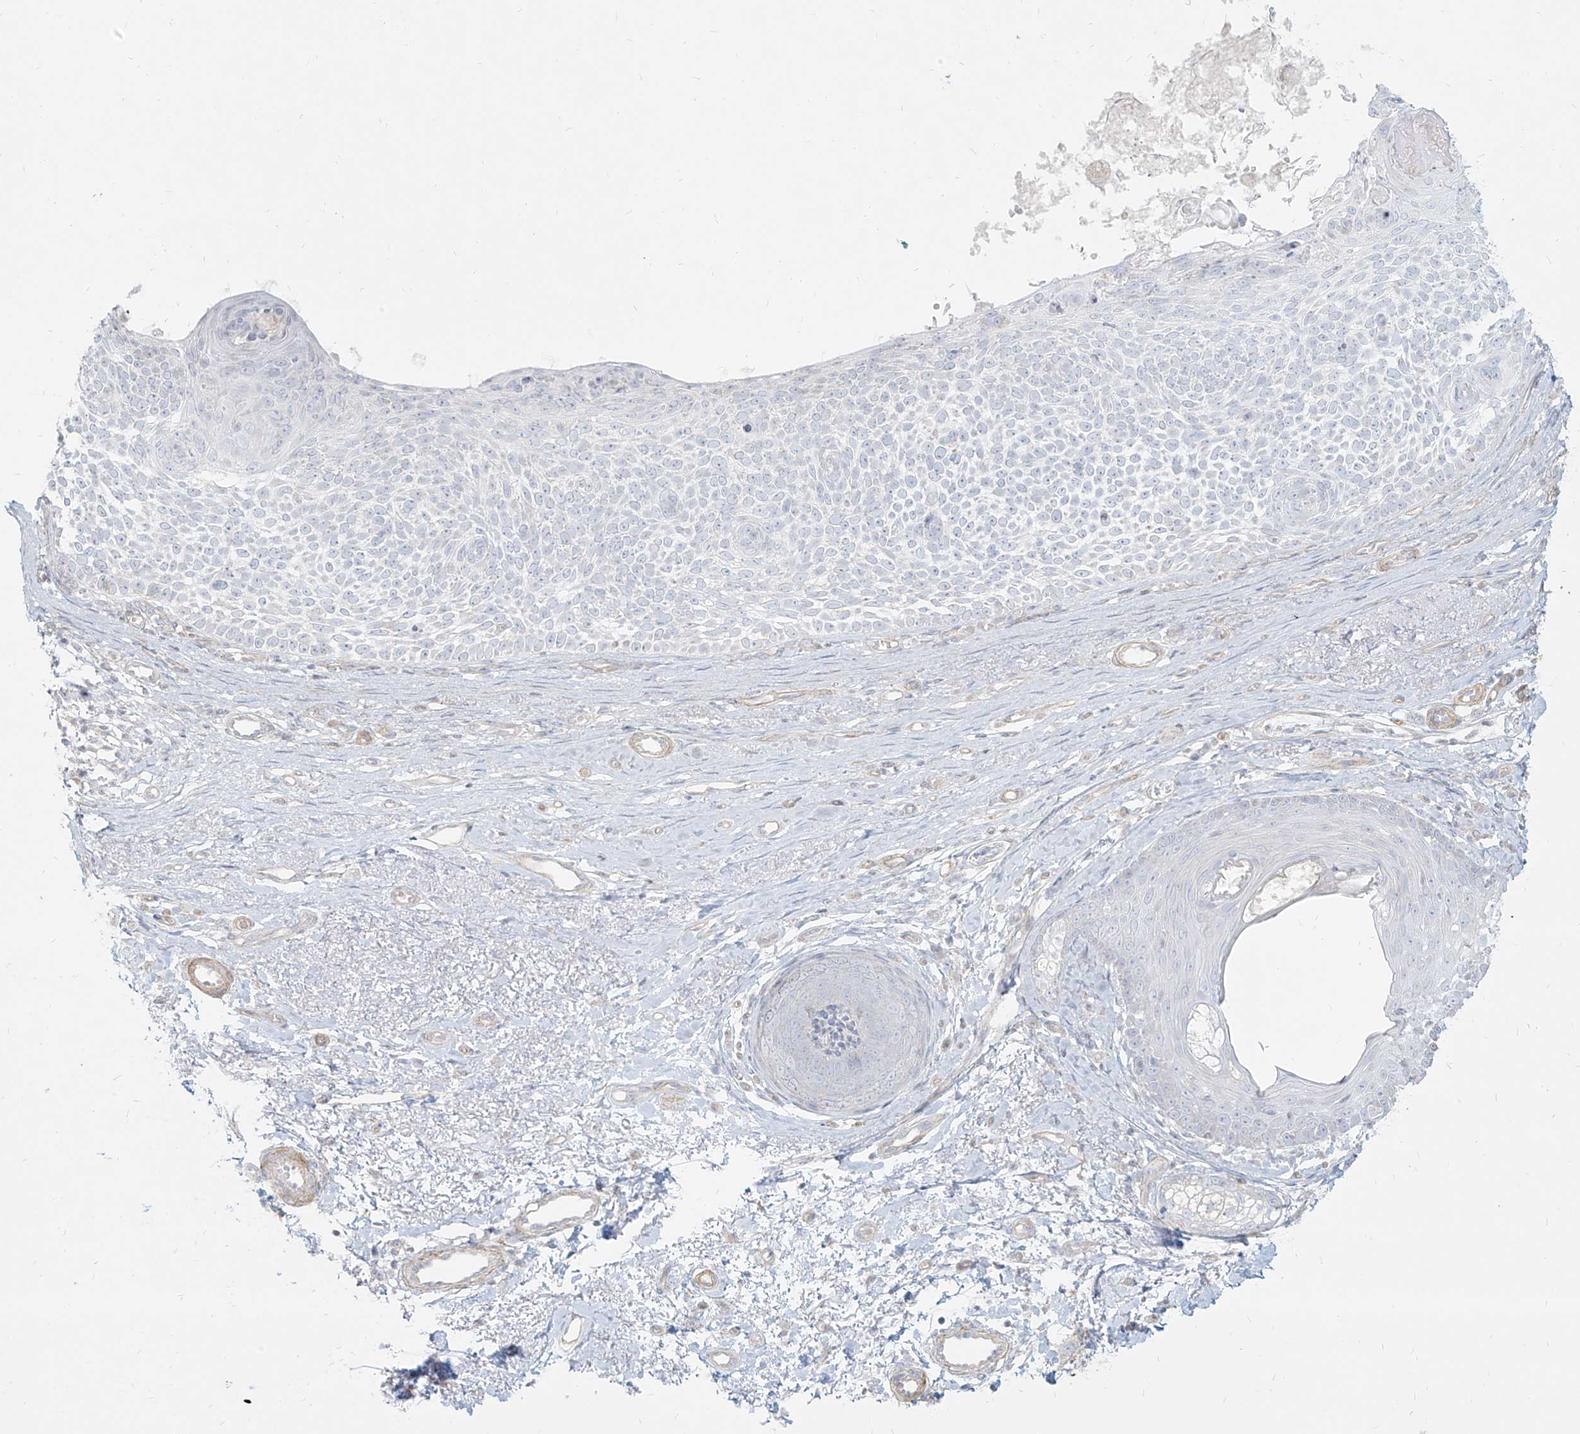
{"staining": {"intensity": "negative", "quantity": "none", "location": "none"}, "tissue": "skin cancer", "cell_type": "Tumor cells", "image_type": "cancer", "snomed": [{"axis": "morphology", "description": "Basal cell carcinoma"}, {"axis": "topography", "description": "Skin"}], "caption": "Immunohistochemical staining of skin cancer (basal cell carcinoma) exhibits no significant expression in tumor cells. (DAB immunohistochemistry (IHC) with hematoxylin counter stain).", "gene": "ITPKB", "patient": {"sex": "female", "age": 81}}